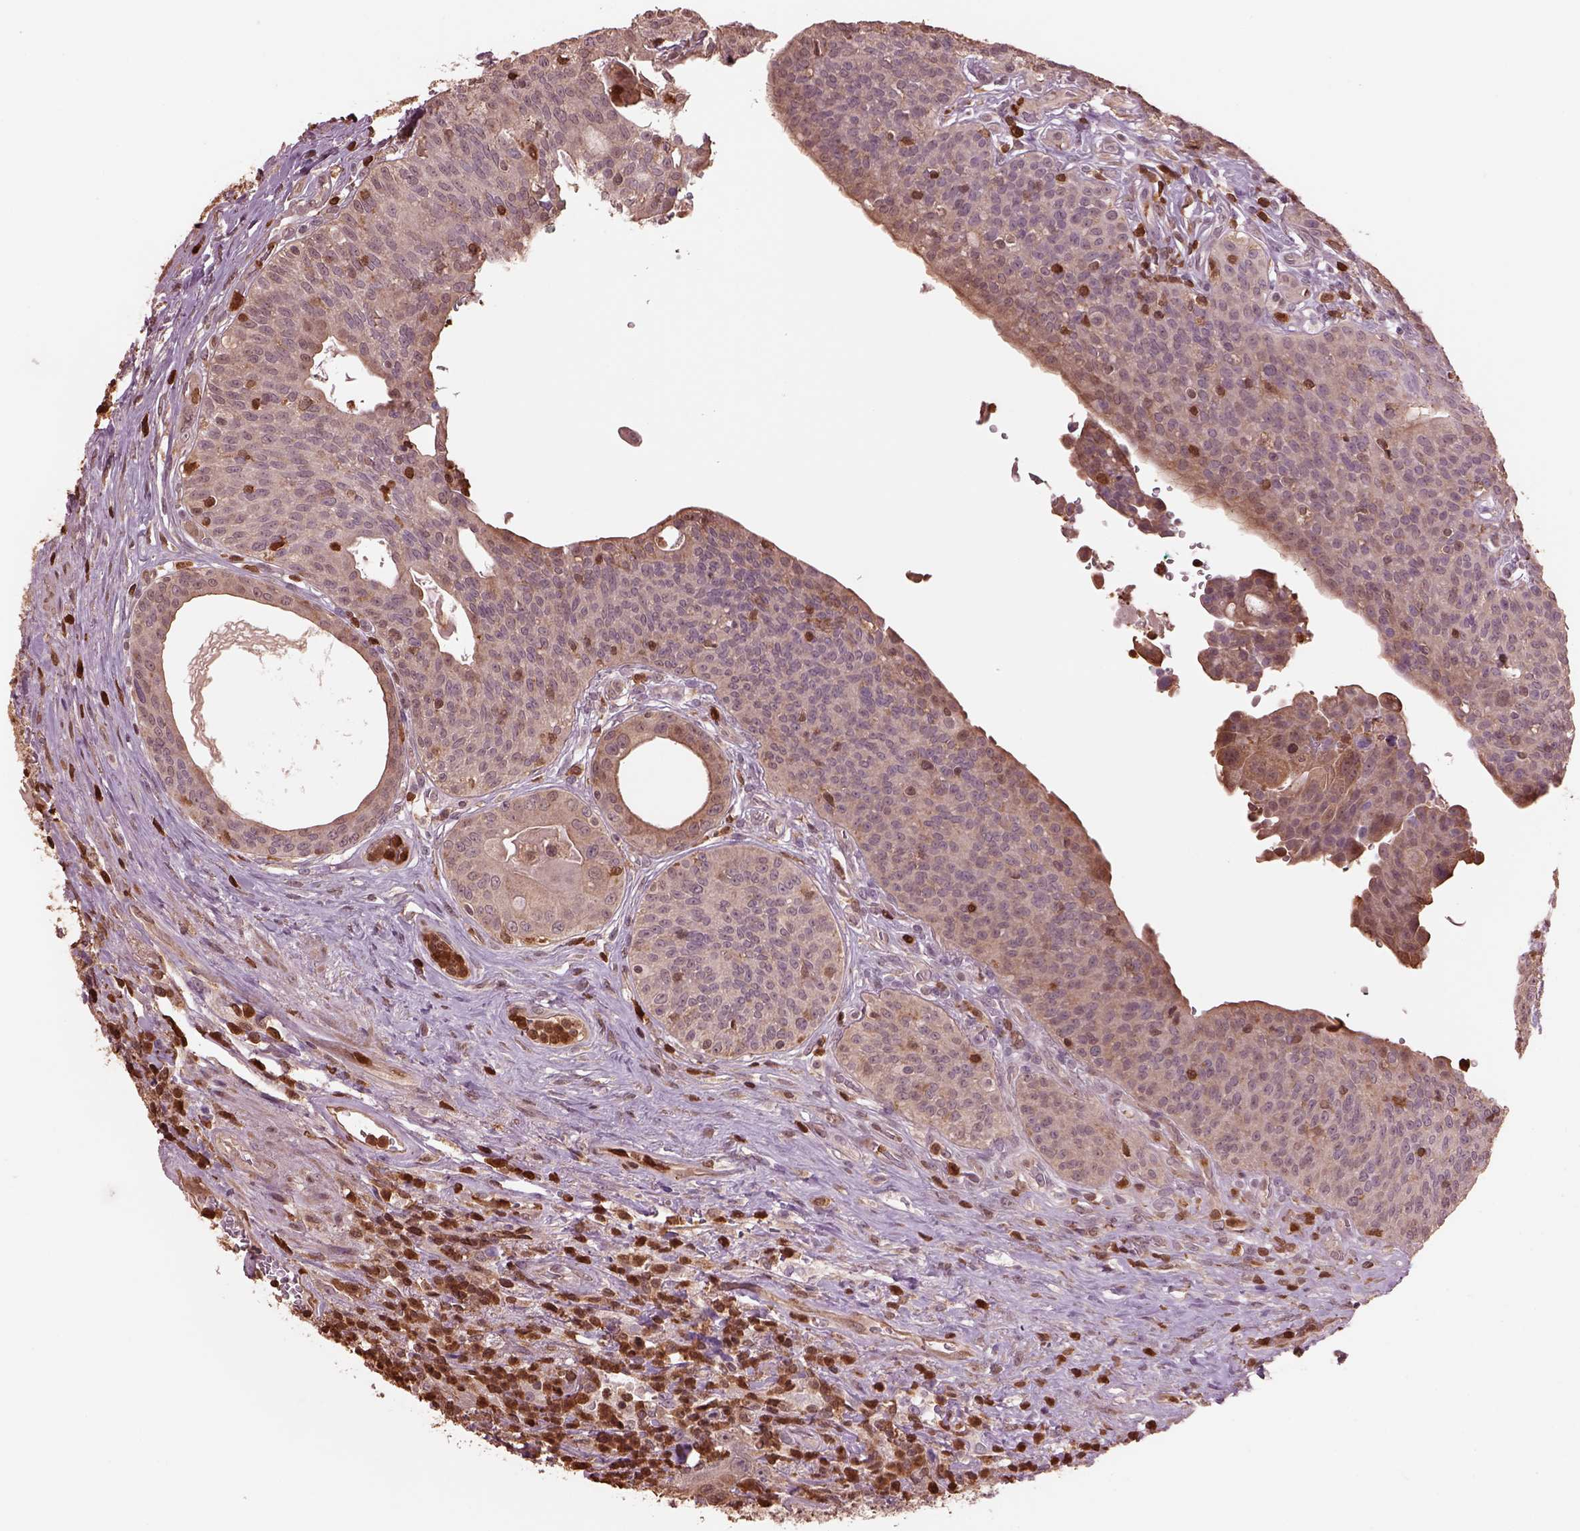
{"staining": {"intensity": "weak", "quantity": ">75%", "location": "cytoplasmic/membranous"}, "tissue": "urothelial cancer", "cell_type": "Tumor cells", "image_type": "cancer", "snomed": [{"axis": "morphology", "description": "Urothelial carcinoma, High grade"}, {"axis": "topography", "description": "Urinary bladder"}], "caption": "Tumor cells show weak cytoplasmic/membranous expression in about >75% of cells in urothelial cancer.", "gene": "IL31RA", "patient": {"sex": "male", "age": 79}}